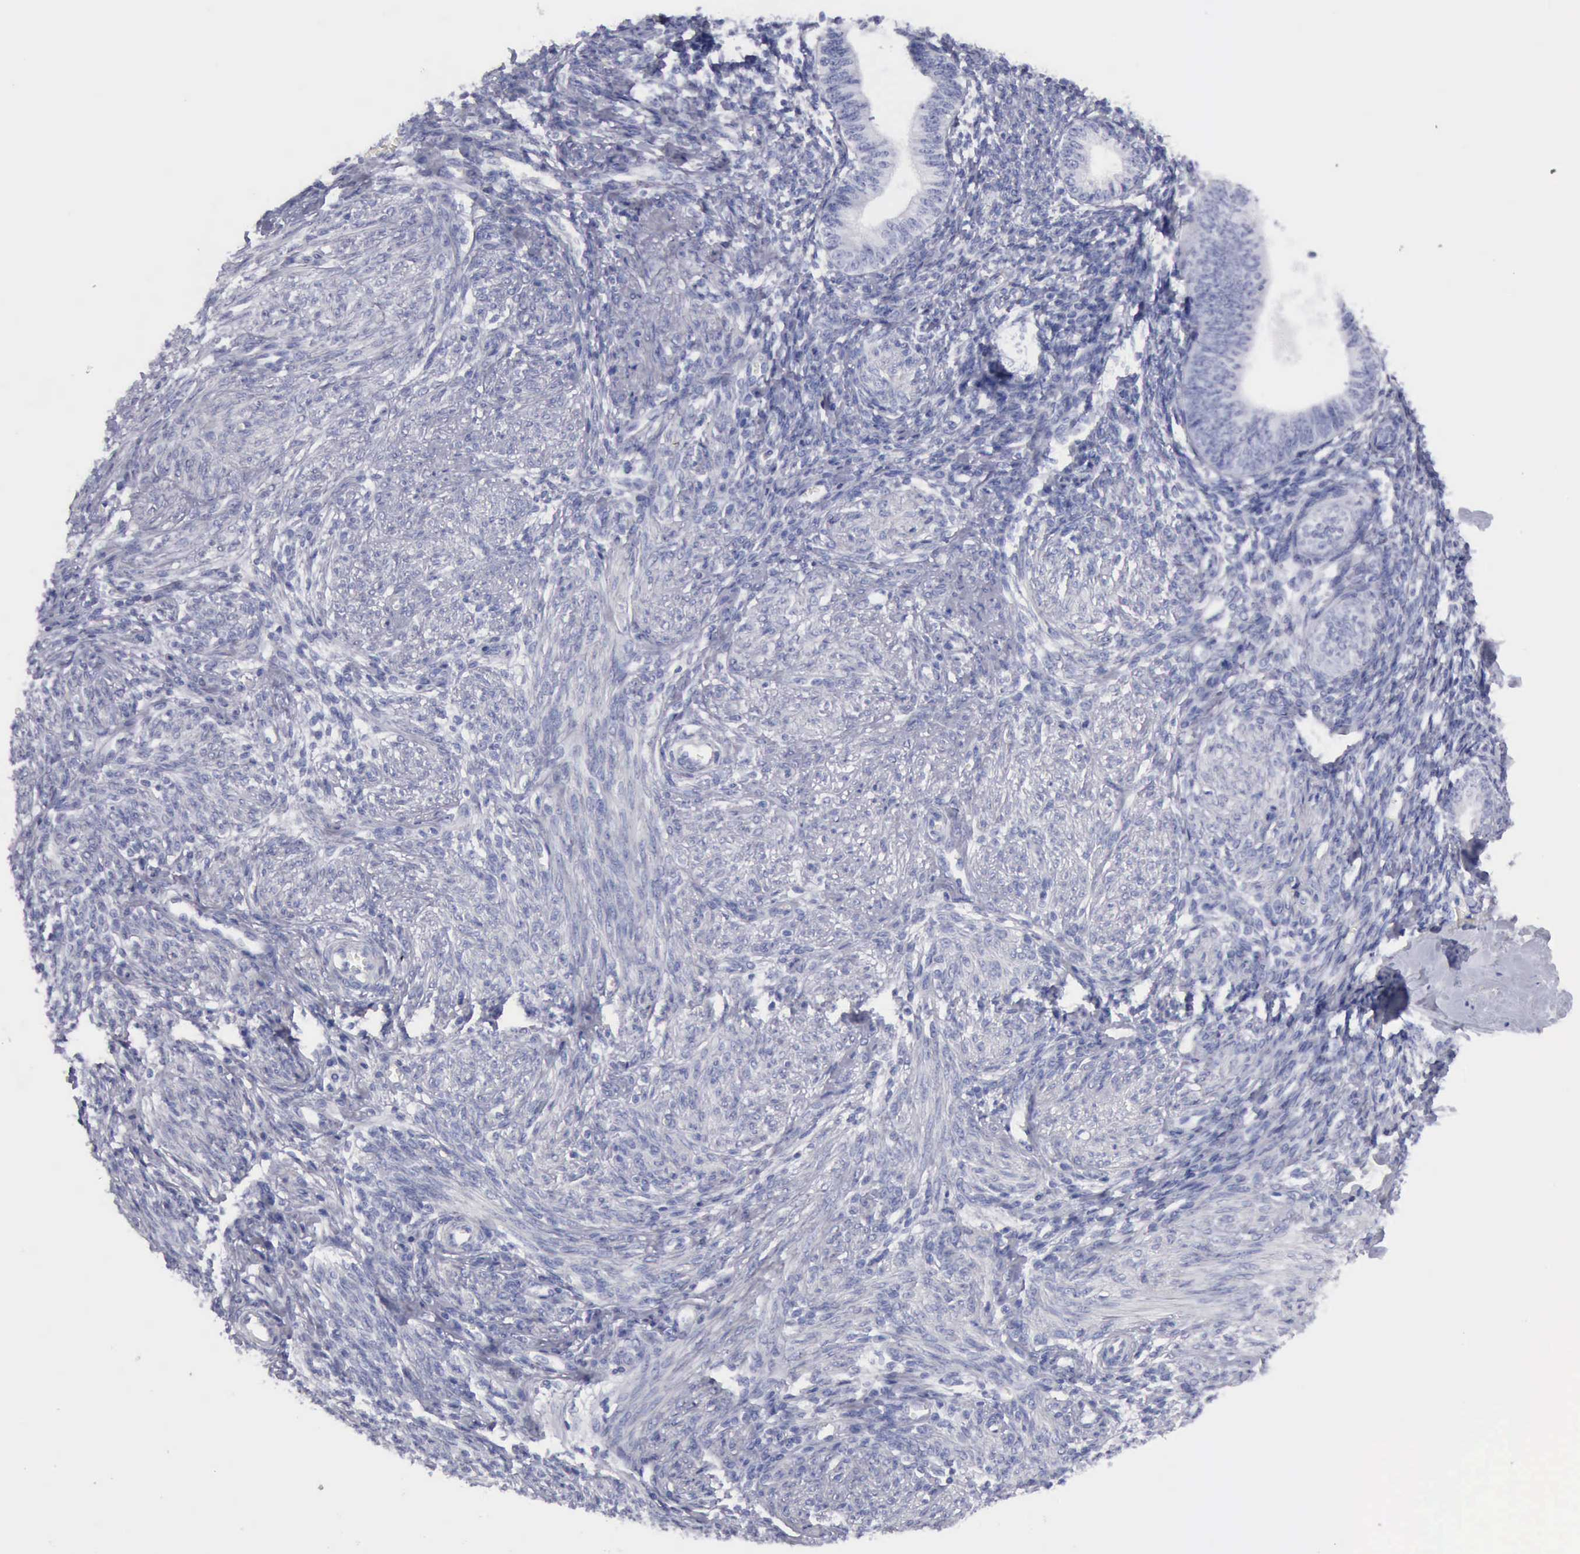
{"staining": {"intensity": "negative", "quantity": "none", "location": "none"}, "tissue": "endometrium", "cell_type": "Cells in endometrial stroma", "image_type": "normal", "snomed": [{"axis": "morphology", "description": "Normal tissue, NOS"}, {"axis": "topography", "description": "Endometrium"}], "caption": "Cells in endometrial stroma show no significant protein positivity in unremarkable endometrium. (Brightfield microscopy of DAB (3,3'-diaminobenzidine) immunohistochemistry at high magnification).", "gene": "CYP19A1", "patient": {"sex": "female", "age": 82}}